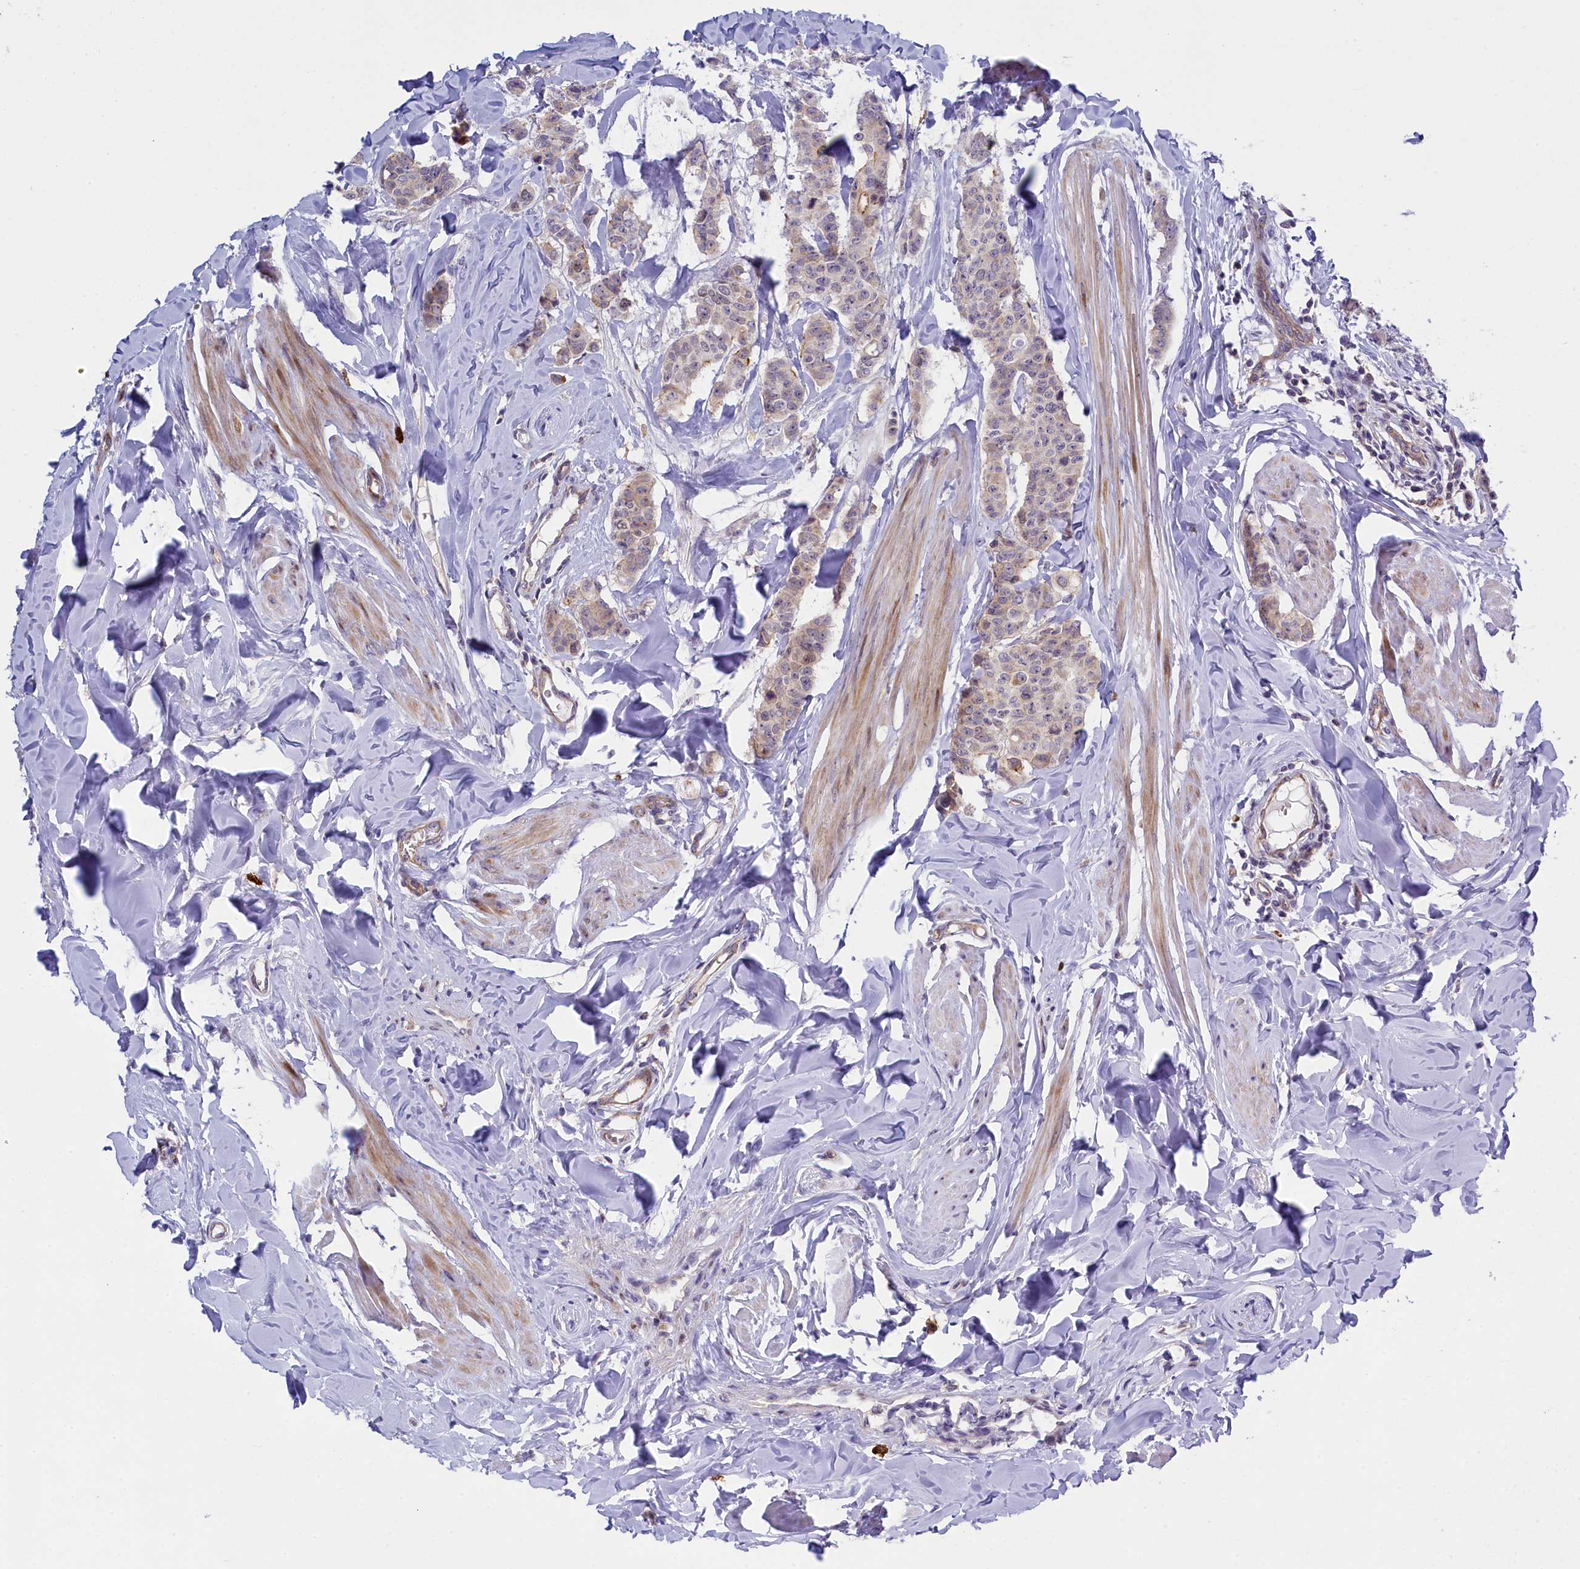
{"staining": {"intensity": "negative", "quantity": "none", "location": "none"}, "tissue": "breast cancer", "cell_type": "Tumor cells", "image_type": "cancer", "snomed": [{"axis": "morphology", "description": "Duct carcinoma"}, {"axis": "topography", "description": "Breast"}], "caption": "Tumor cells are negative for brown protein staining in breast intraductal carcinoma.", "gene": "CCL23", "patient": {"sex": "female", "age": 40}}